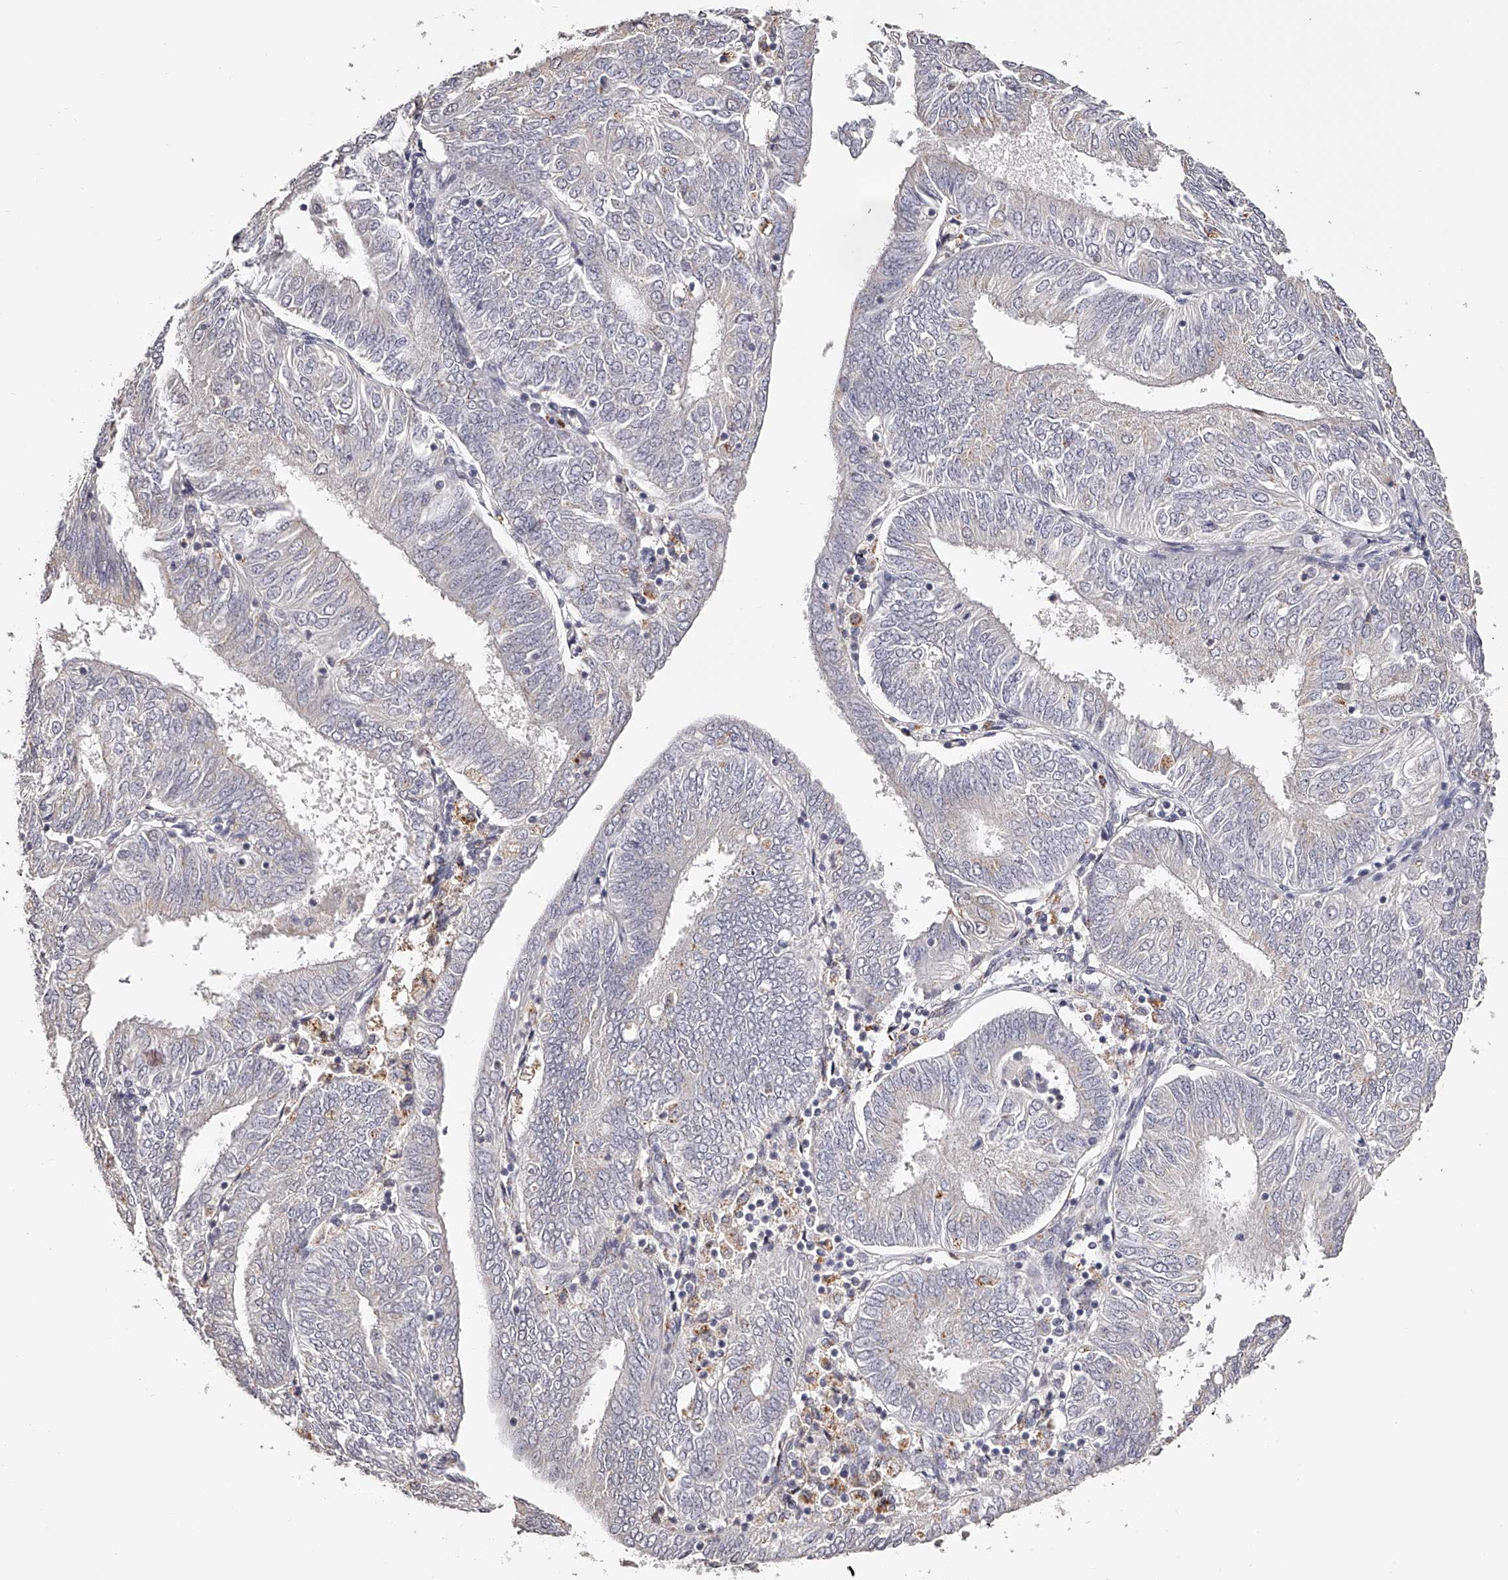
{"staining": {"intensity": "negative", "quantity": "none", "location": "none"}, "tissue": "endometrial cancer", "cell_type": "Tumor cells", "image_type": "cancer", "snomed": [{"axis": "morphology", "description": "Adenocarcinoma, NOS"}, {"axis": "topography", "description": "Endometrium"}], "caption": "A histopathology image of human endometrial cancer (adenocarcinoma) is negative for staining in tumor cells.", "gene": "SLC35D3", "patient": {"sex": "female", "age": 58}}